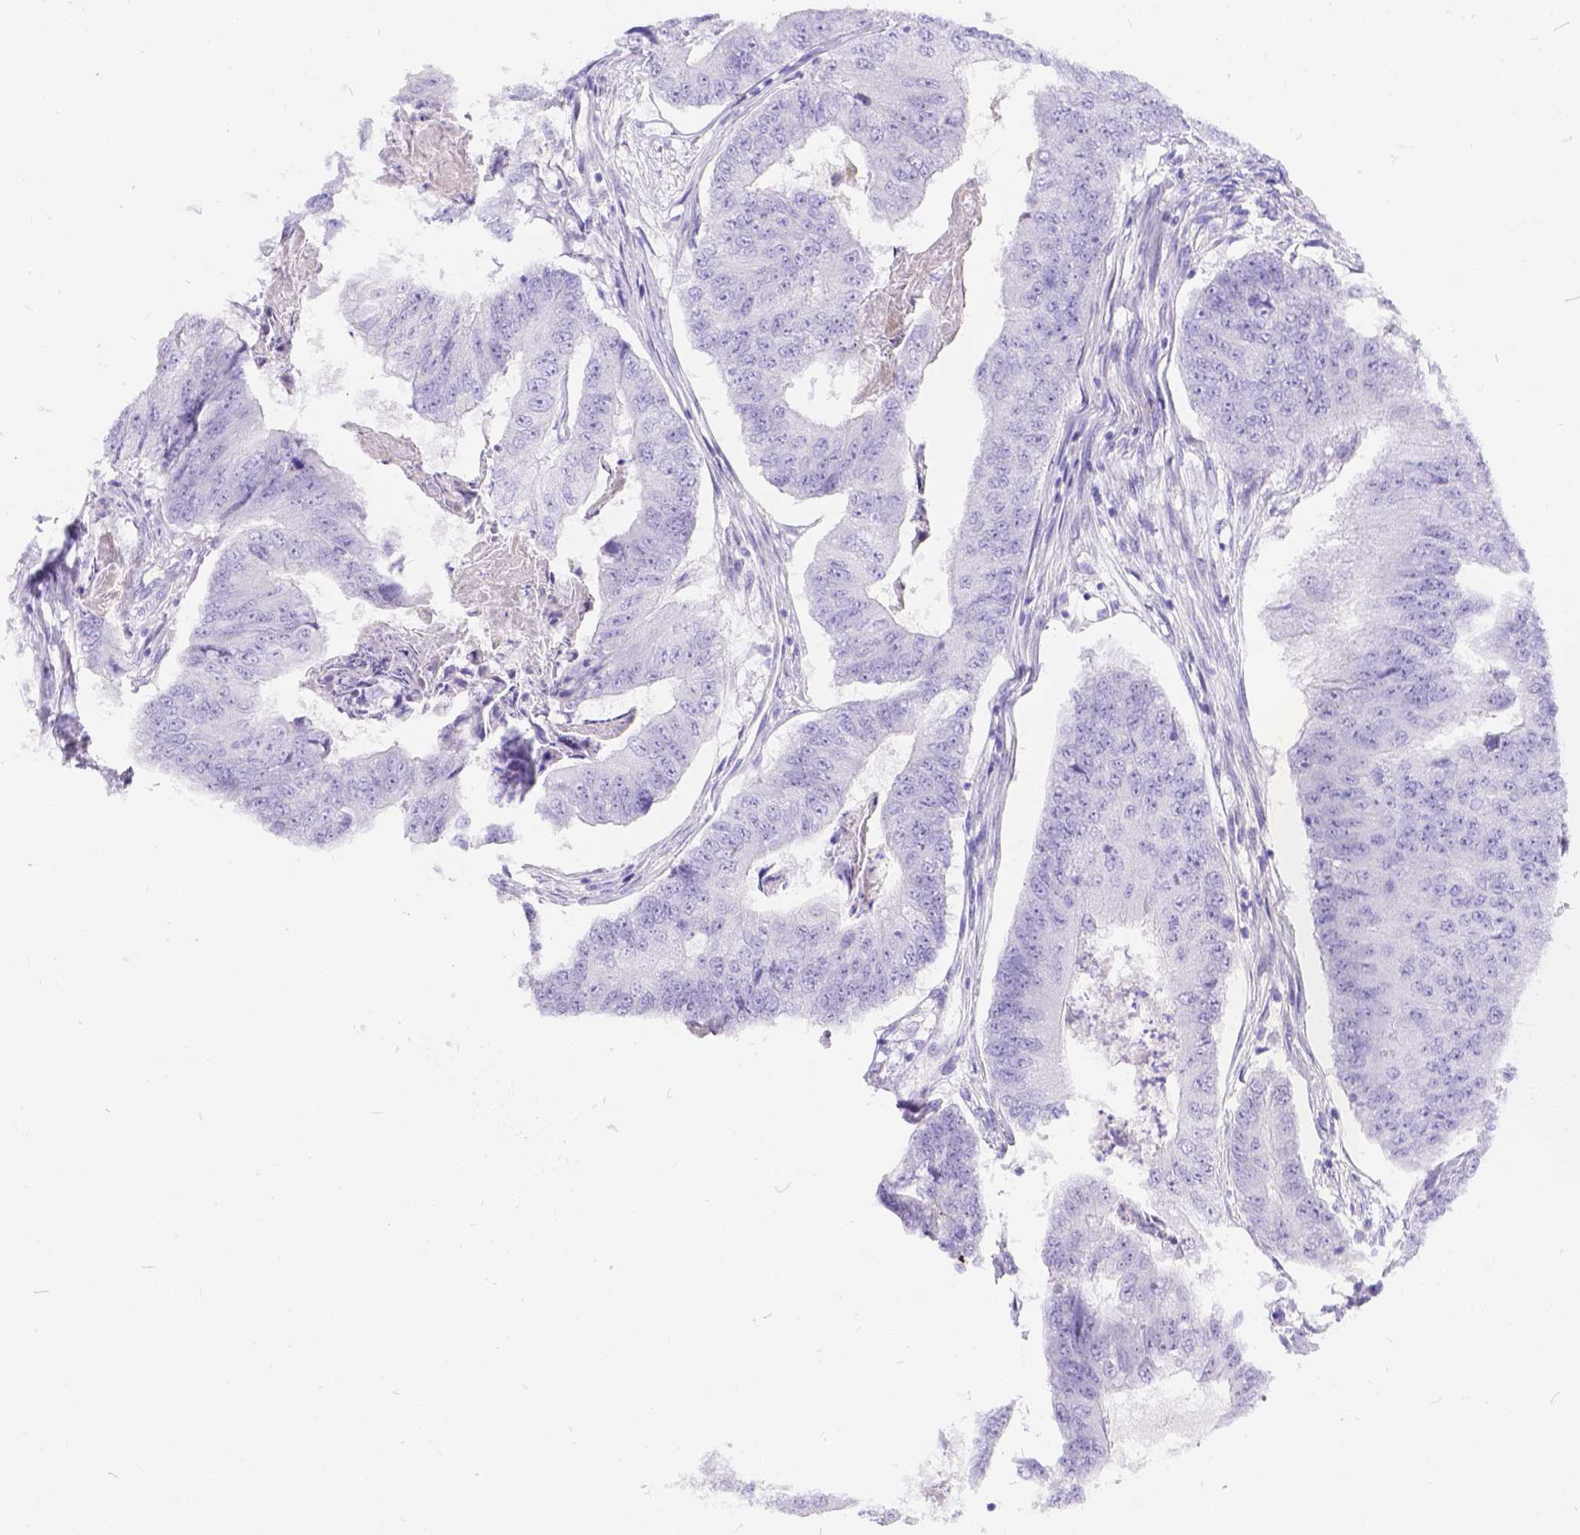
{"staining": {"intensity": "negative", "quantity": "none", "location": "none"}, "tissue": "colorectal cancer", "cell_type": "Tumor cells", "image_type": "cancer", "snomed": [{"axis": "morphology", "description": "Adenocarcinoma, NOS"}, {"axis": "topography", "description": "Colon"}], "caption": "The photomicrograph exhibits no staining of tumor cells in adenocarcinoma (colorectal).", "gene": "KLHL10", "patient": {"sex": "female", "age": 67}}